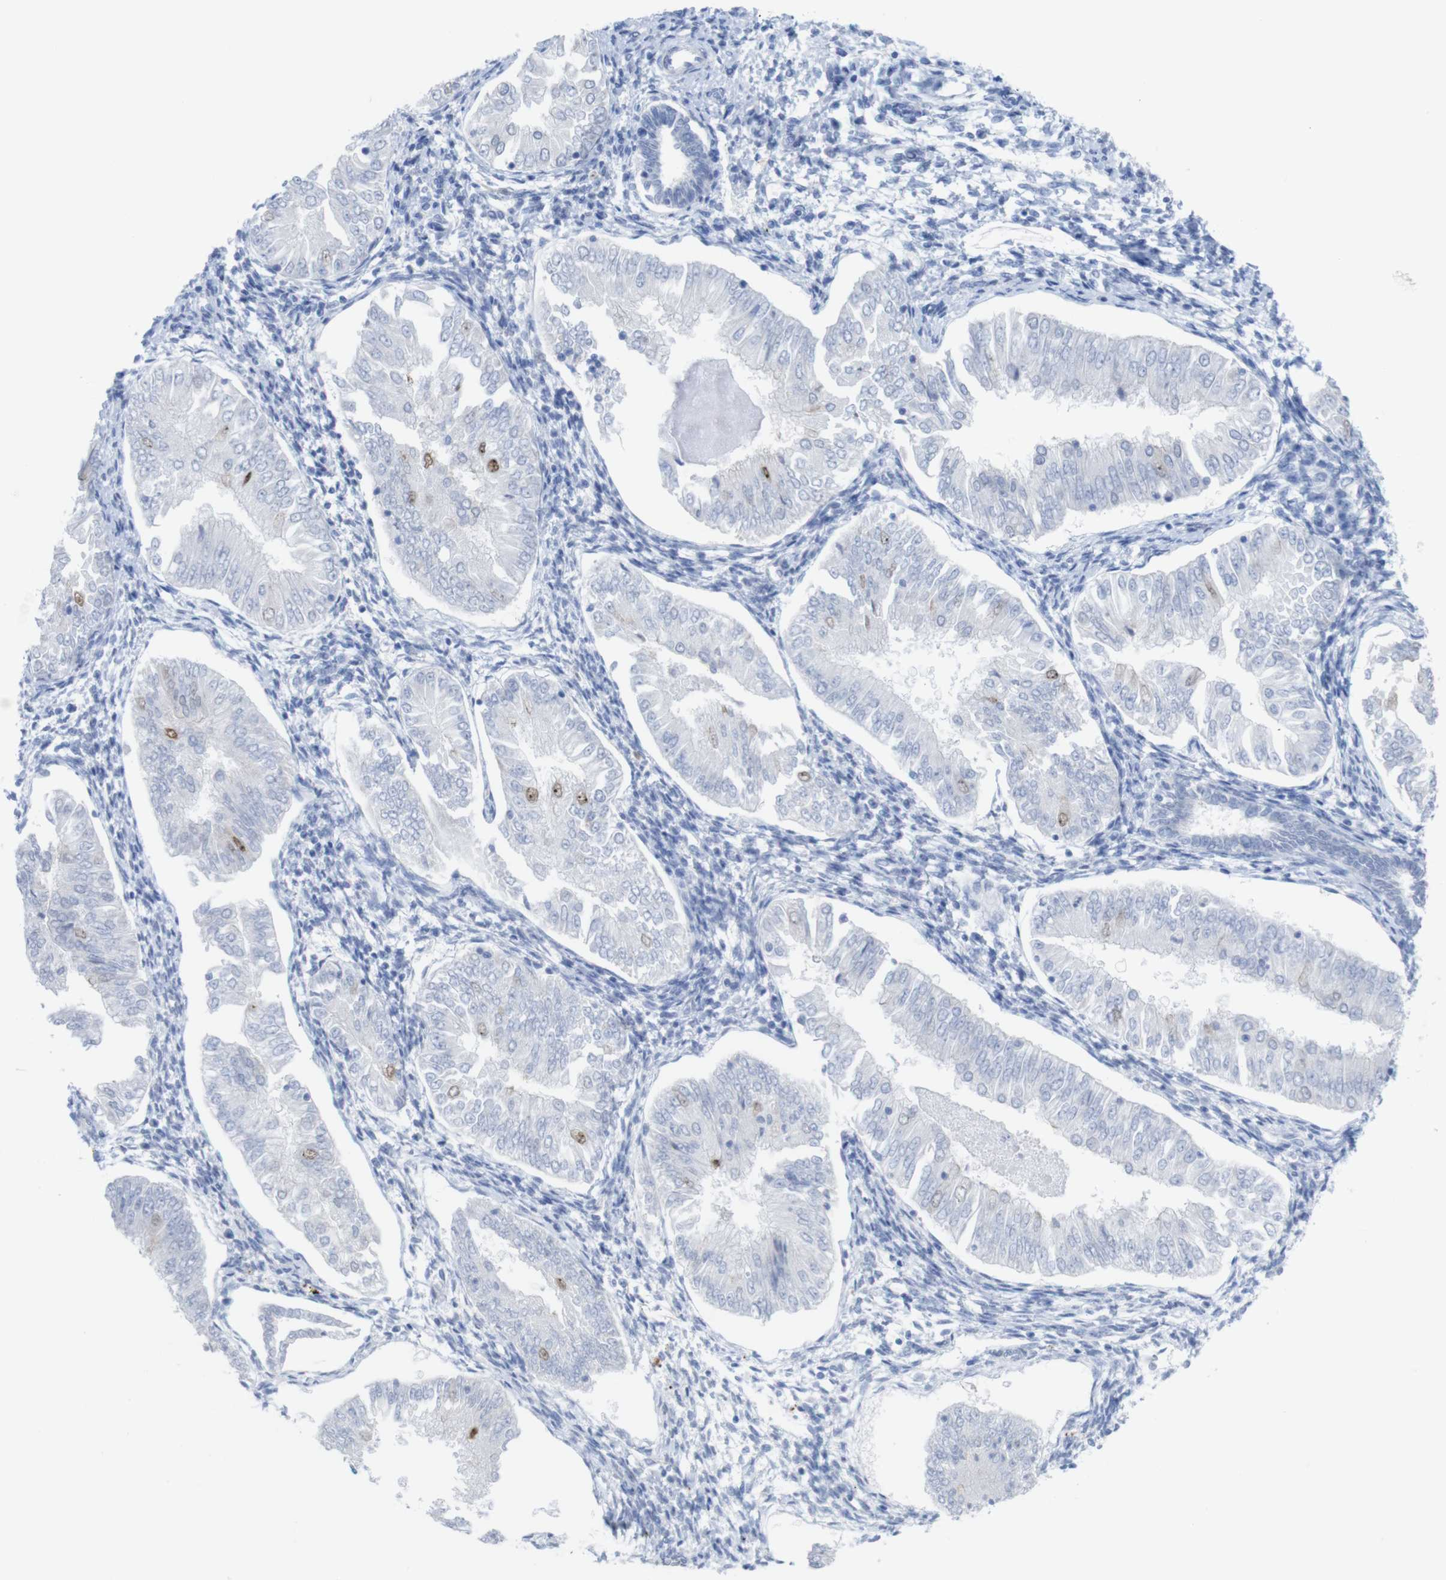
{"staining": {"intensity": "moderate", "quantity": "<25%", "location": "nuclear"}, "tissue": "endometrial cancer", "cell_type": "Tumor cells", "image_type": "cancer", "snomed": [{"axis": "morphology", "description": "Adenocarcinoma, NOS"}, {"axis": "topography", "description": "Endometrium"}], "caption": "Immunohistochemical staining of adenocarcinoma (endometrial) shows low levels of moderate nuclear expression in approximately <25% of tumor cells.", "gene": "PNMA1", "patient": {"sex": "female", "age": 53}}